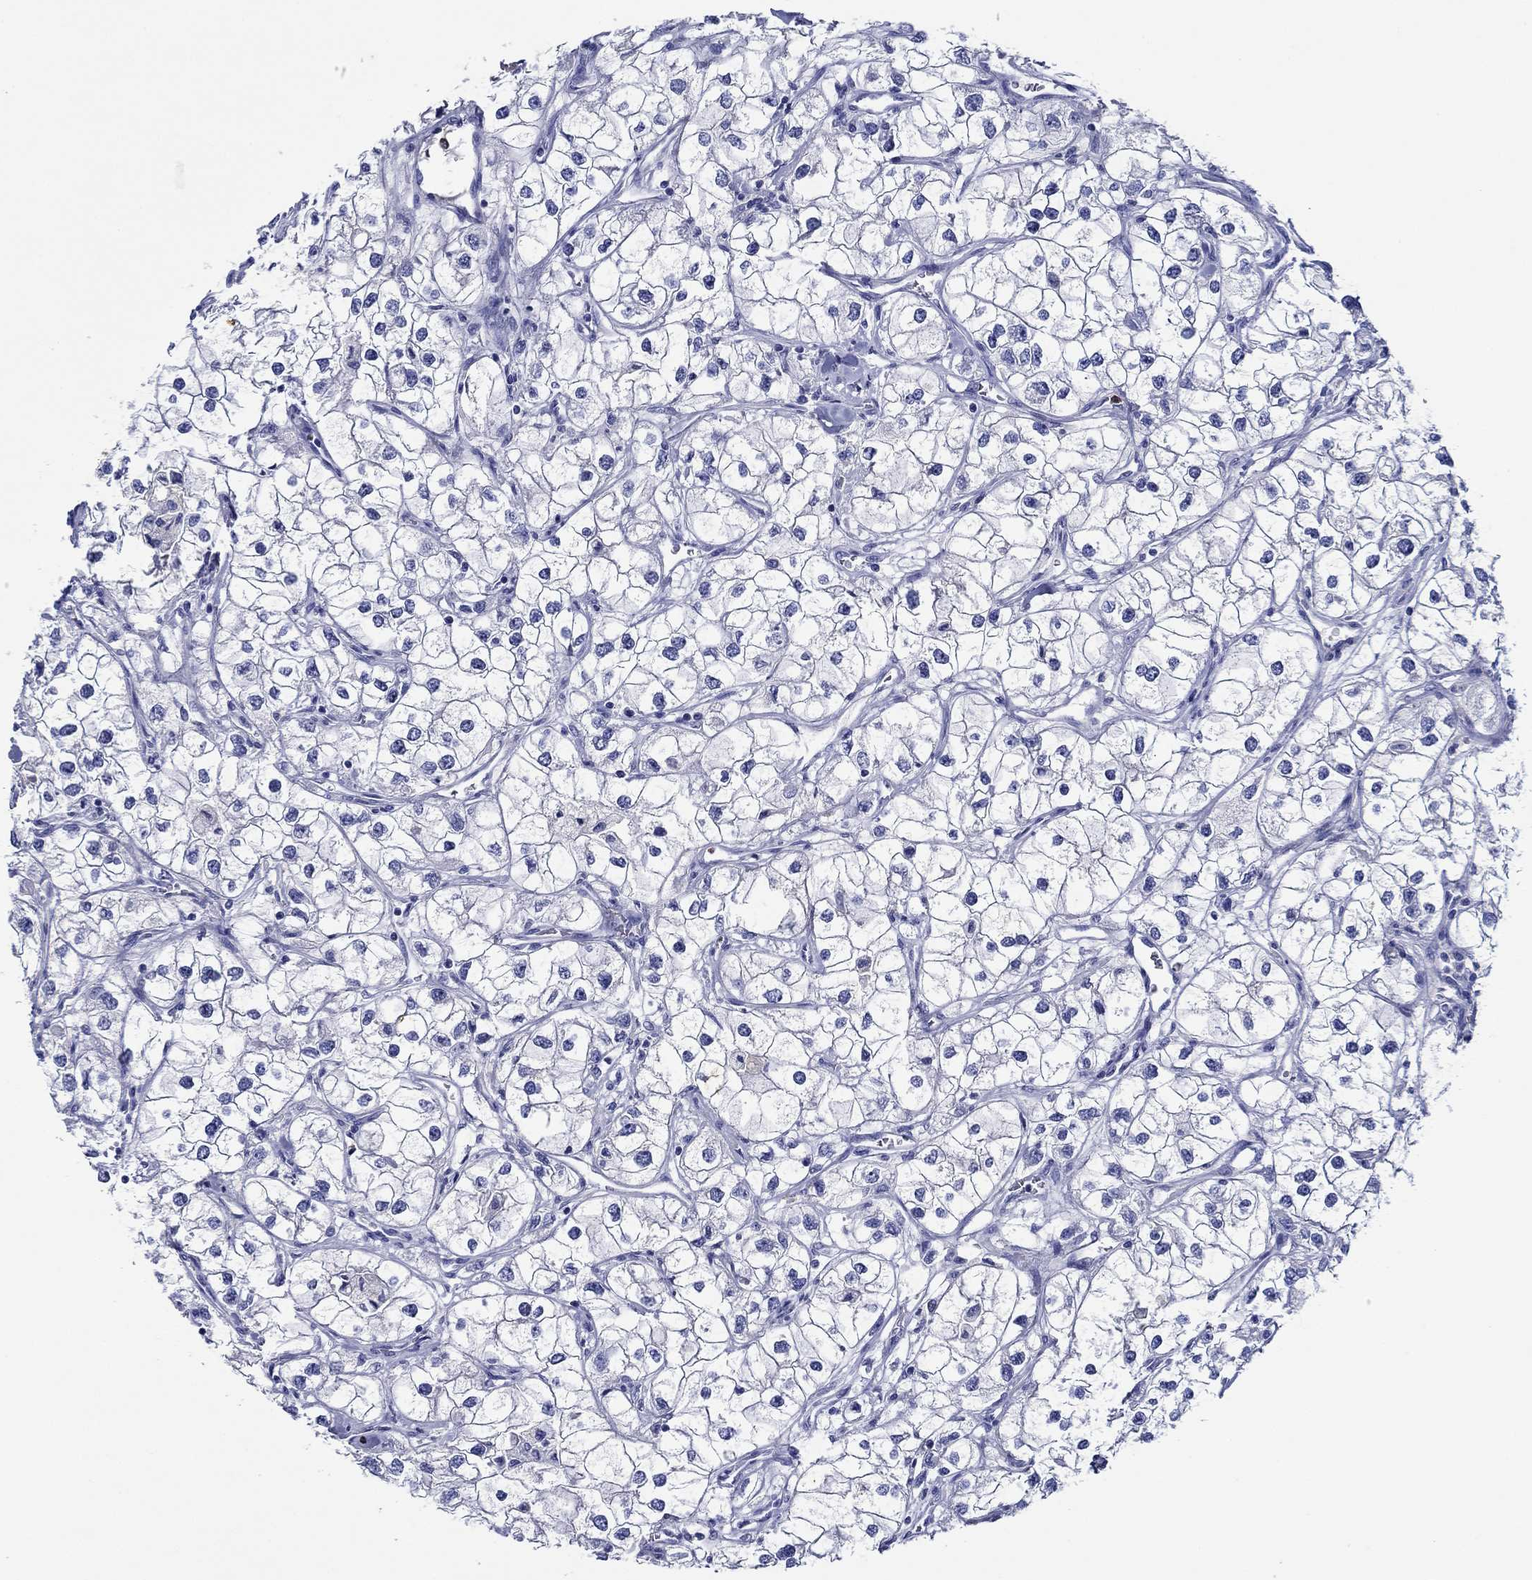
{"staining": {"intensity": "negative", "quantity": "none", "location": "none"}, "tissue": "renal cancer", "cell_type": "Tumor cells", "image_type": "cancer", "snomed": [{"axis": "morphology", "description": "Adenocarcinoma, NOS"}, {"axis": "topography", "description": "Kidney"}], "caption": "High magnification brightfield microscopy of renal cancer (adenocarcinoma) stained with DAB (brown) and counterstained with hematoxylin (blue): tumor cells show no significant expression.", "gene": "EPX", "patient": {"sex": "male", "age": 59}}